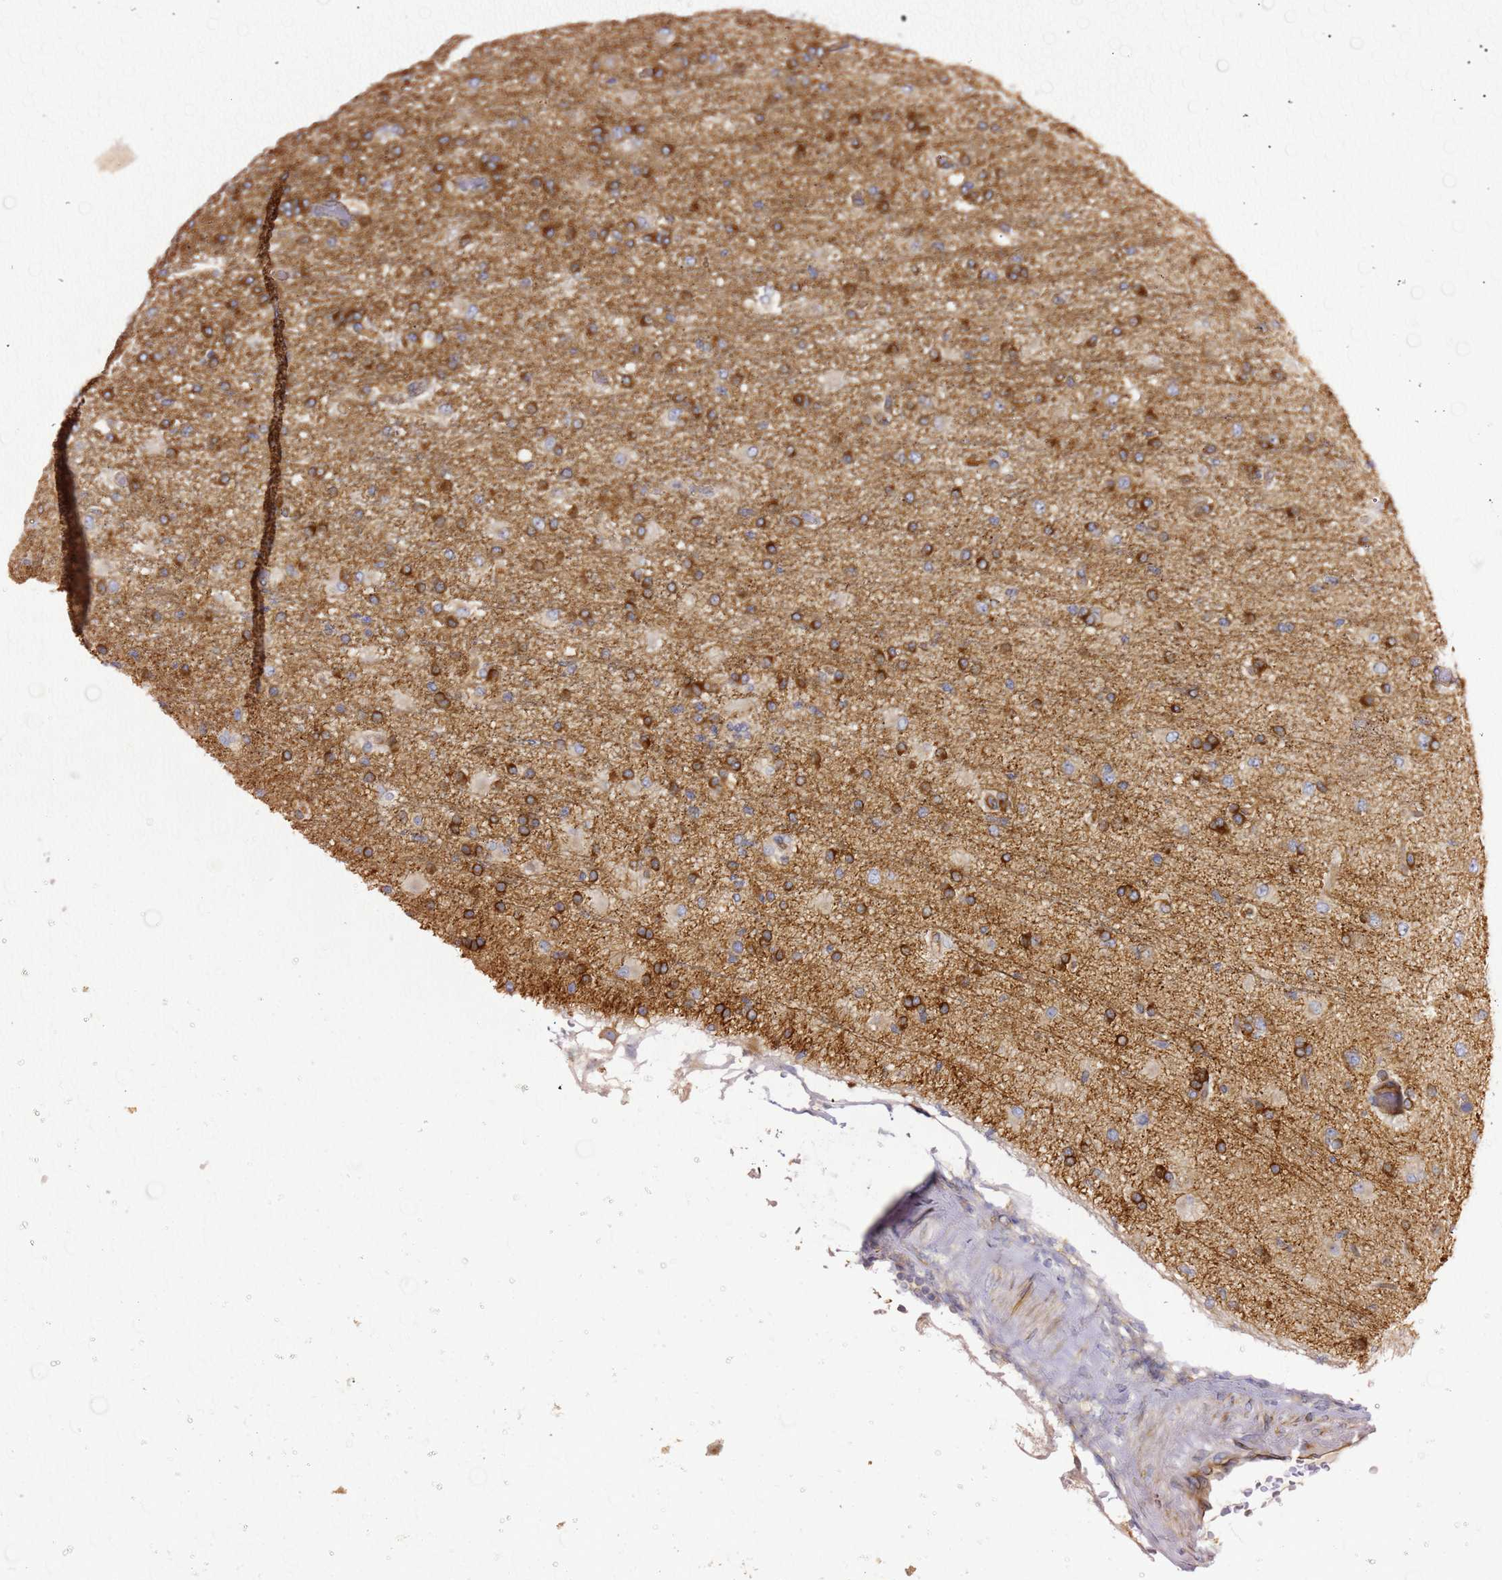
{"staining": {"intensity": "strong", "quantity": "25%-75%", "location": "cytoplasmic/membranous"}, "tissue": "glioma", "cell_type": "Tumor cells", "image_type": "cancer", "snomed": [{"axis": "morphology", "description": "Glioma, malignant, High grade"}, {"axis": "topography", "description": "Brain"}], "caption": "Human malignant glioma (high-grade) stained with a protein marker shows strong staining in tumor cells.", "gene": "KIF7", "patient": {"sex": "female", "age": 74}}